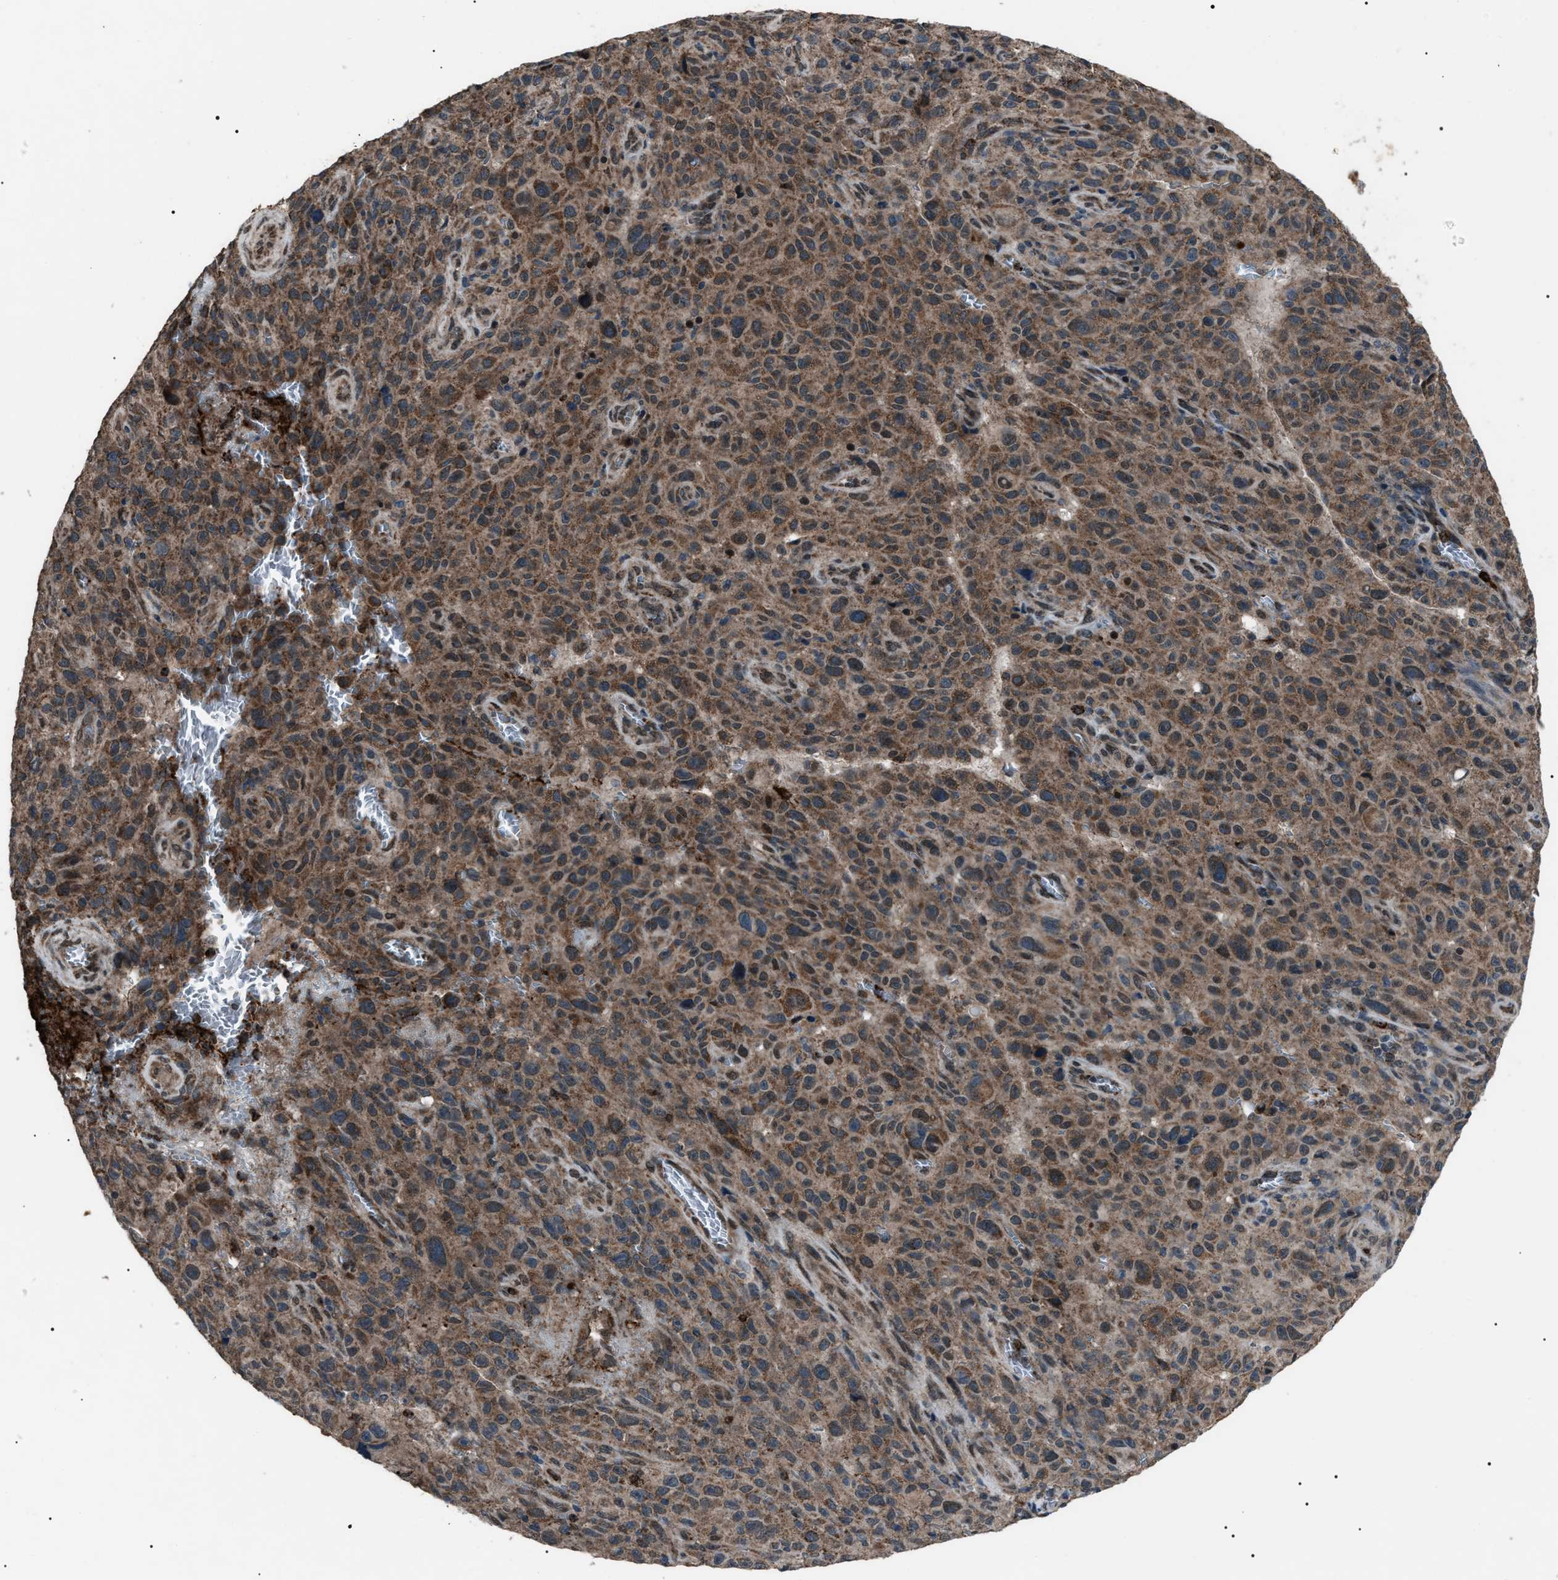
{"staining": {"intensity": "moderate", "quantity": ">75%", "location": "cytoplasmic/membranous"}, "tissue": "melanoma", "cell_type": "Tumor cells", "image_type": "cancer", "snomed": [{"axis": "morphology", "description": "Malignant melanoma, NOS"}, {"axis": "topography", "description": "Skin"}], "caption": "A photomicrograph of human melanoma stained for a protein exhibits moderate cytoplasmic/membranous brown staining in tumor cells. (Brightfield microscopy of DAB IHC at high magnification).", "gene": "ZFAND2A", "patient": {"sex": "female", "age": 82}}